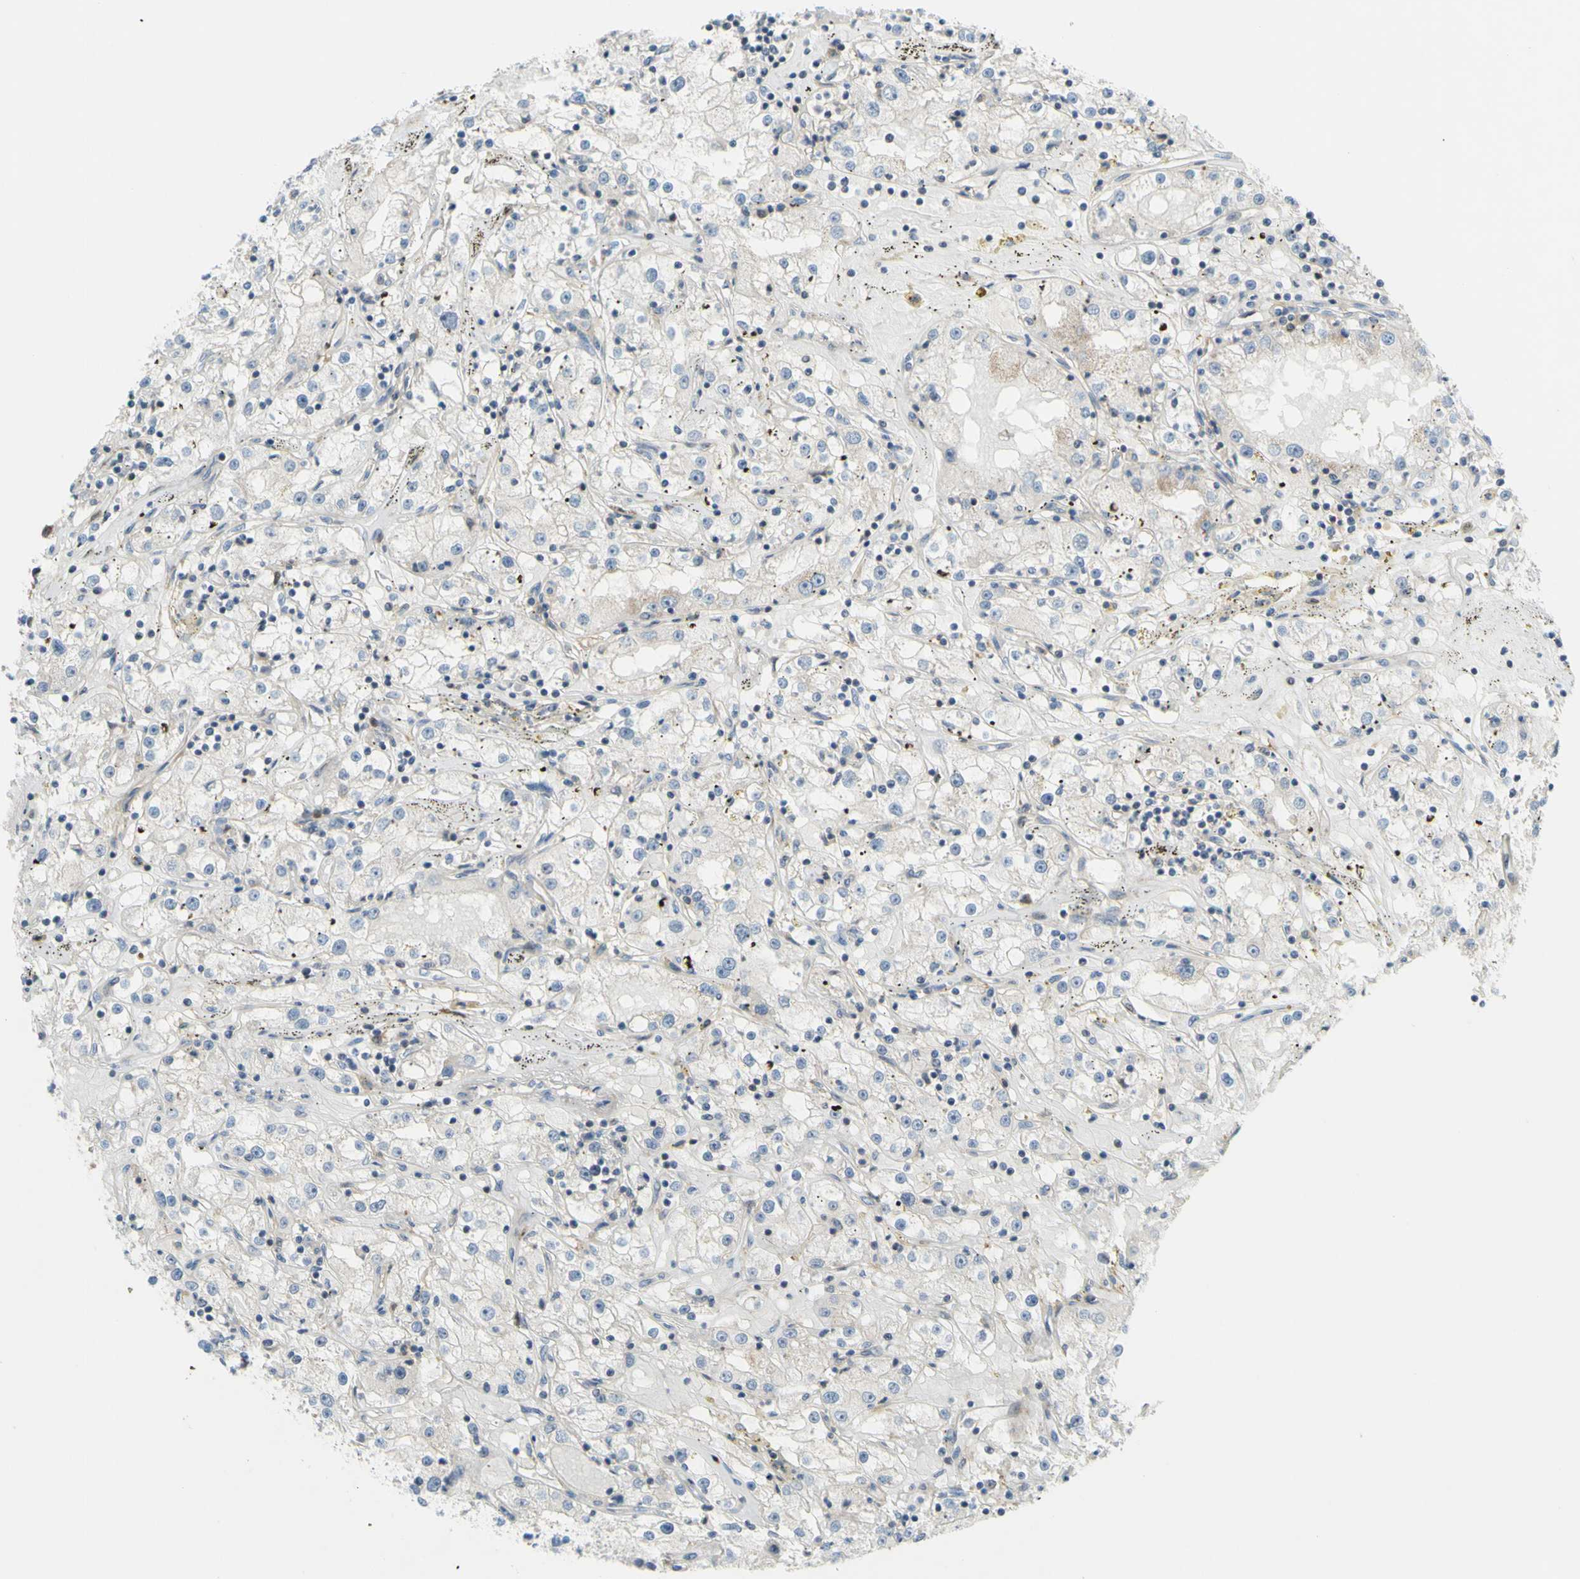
{"staining": {"intensity": "negative", "quantity": "none", "location": "none"}, "tissue": "renal cancer", "cell_type": "Tumor cells", "image_type": "cancer", "snomed": [{"axis": "morphology", "description": "Adenocarcinoma, NOS"}, {"axis": "topography", "description": "Kidney"}], "caption": "Micrograph shows no significant protein staining in tumor cells of renal adenocarcinoma.", "gene": "PAK2", "patient": {"sex": "male", "age": 56}}